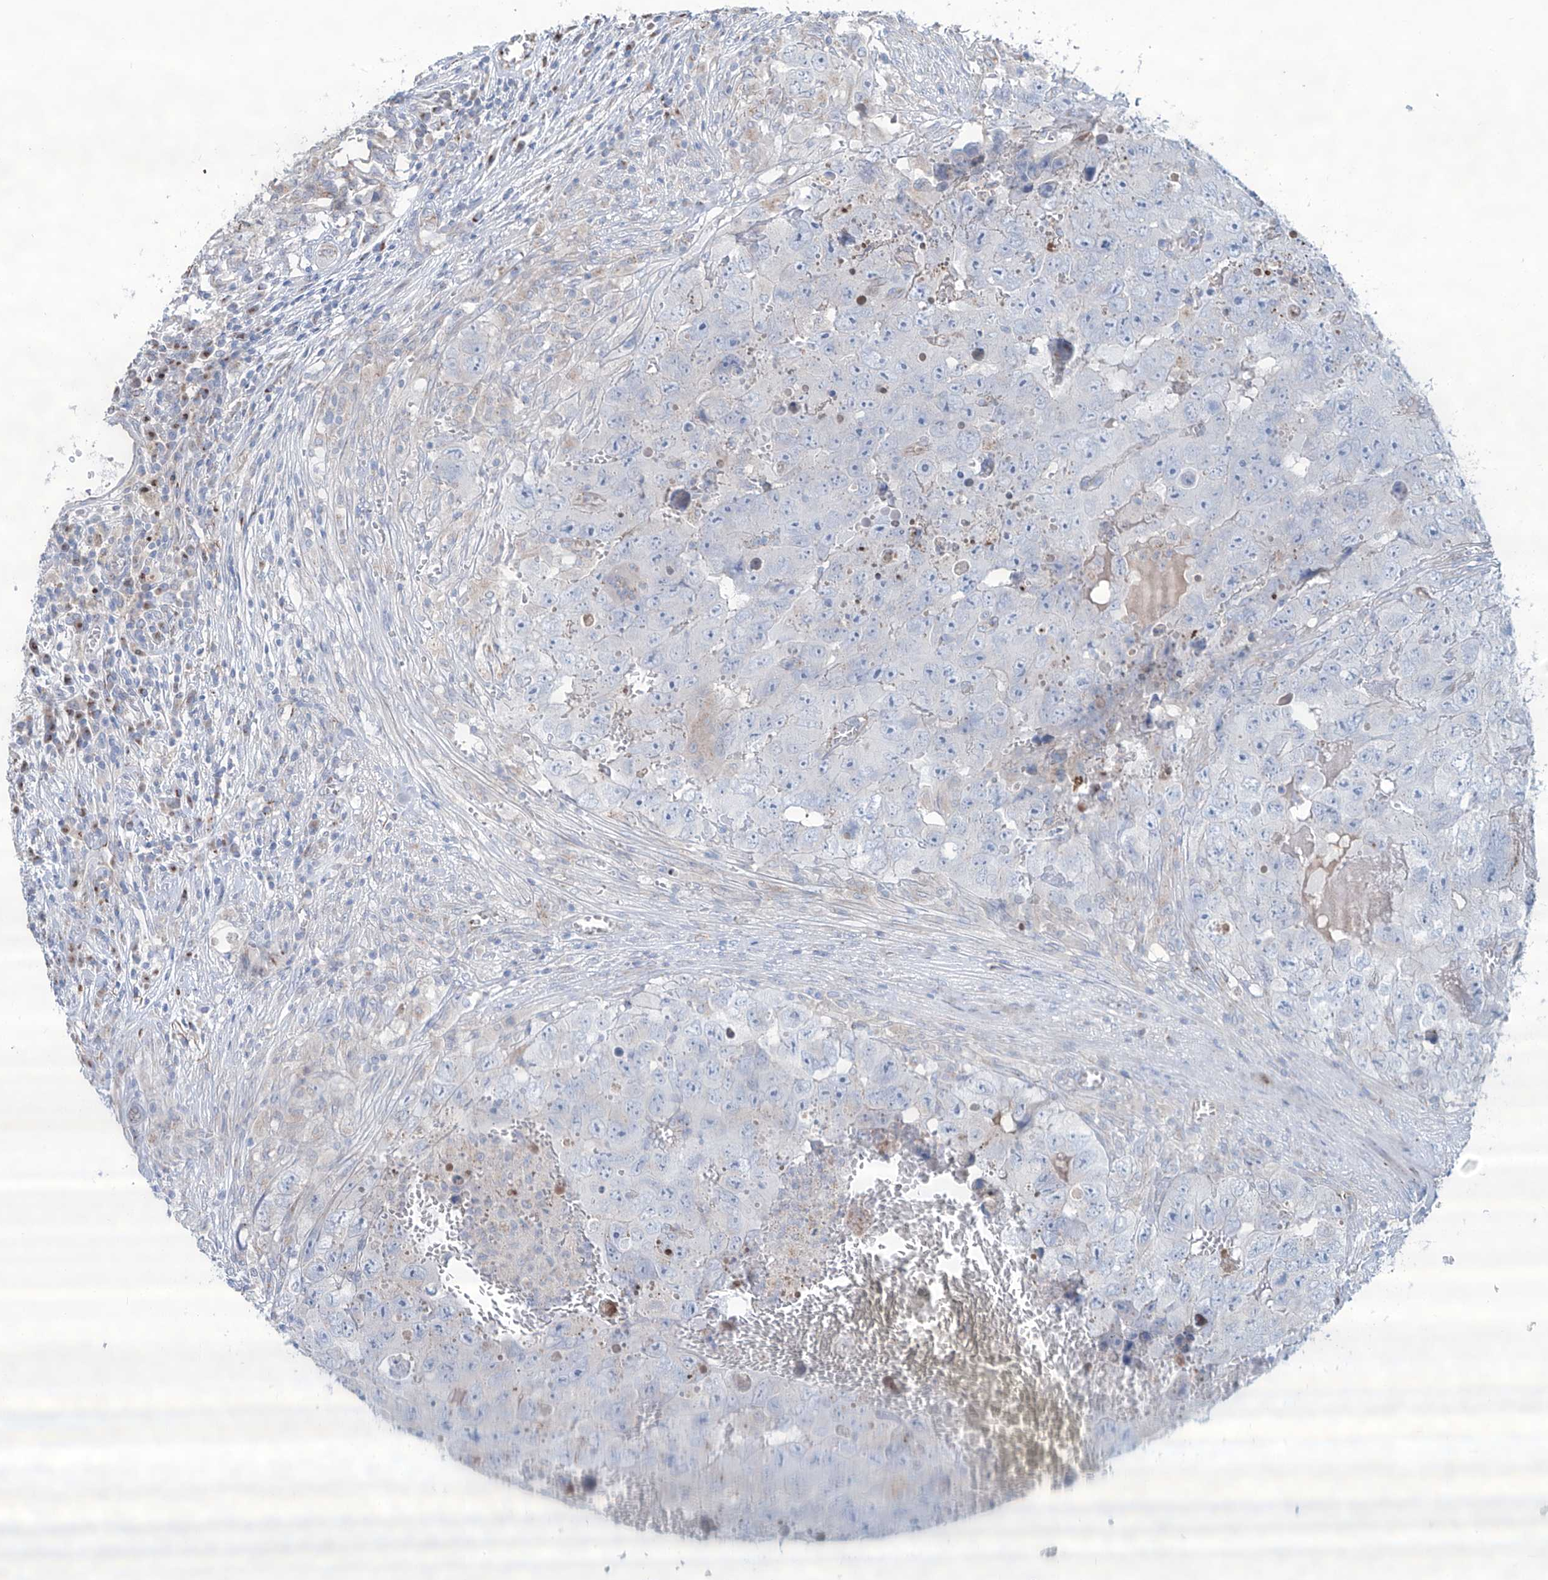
{"staining": {"intensity": "negative", "quantity": "none", "location": "none"}, "tissue": "testis cancer", "cell_type": "Tumor cells", "image_type": "cancer", "snomed": [{"axis": "morphology", "description": "Seminoma, NOS"}, {"axis": "morphology", "description": "Carcinoma, Embryonal, NOS"}, {"axis": "topography", "description": "Testis"}], "caption": "High magnification brightfield microscopy of testis cancer stained with DAB (3,3'-diaminobenzidine) (brown) and counterstained with hematoxylin (blue): tumor cells show no significant staining.", "gene": "CDH5", "patient": {"sex": "male", "age": 43}}